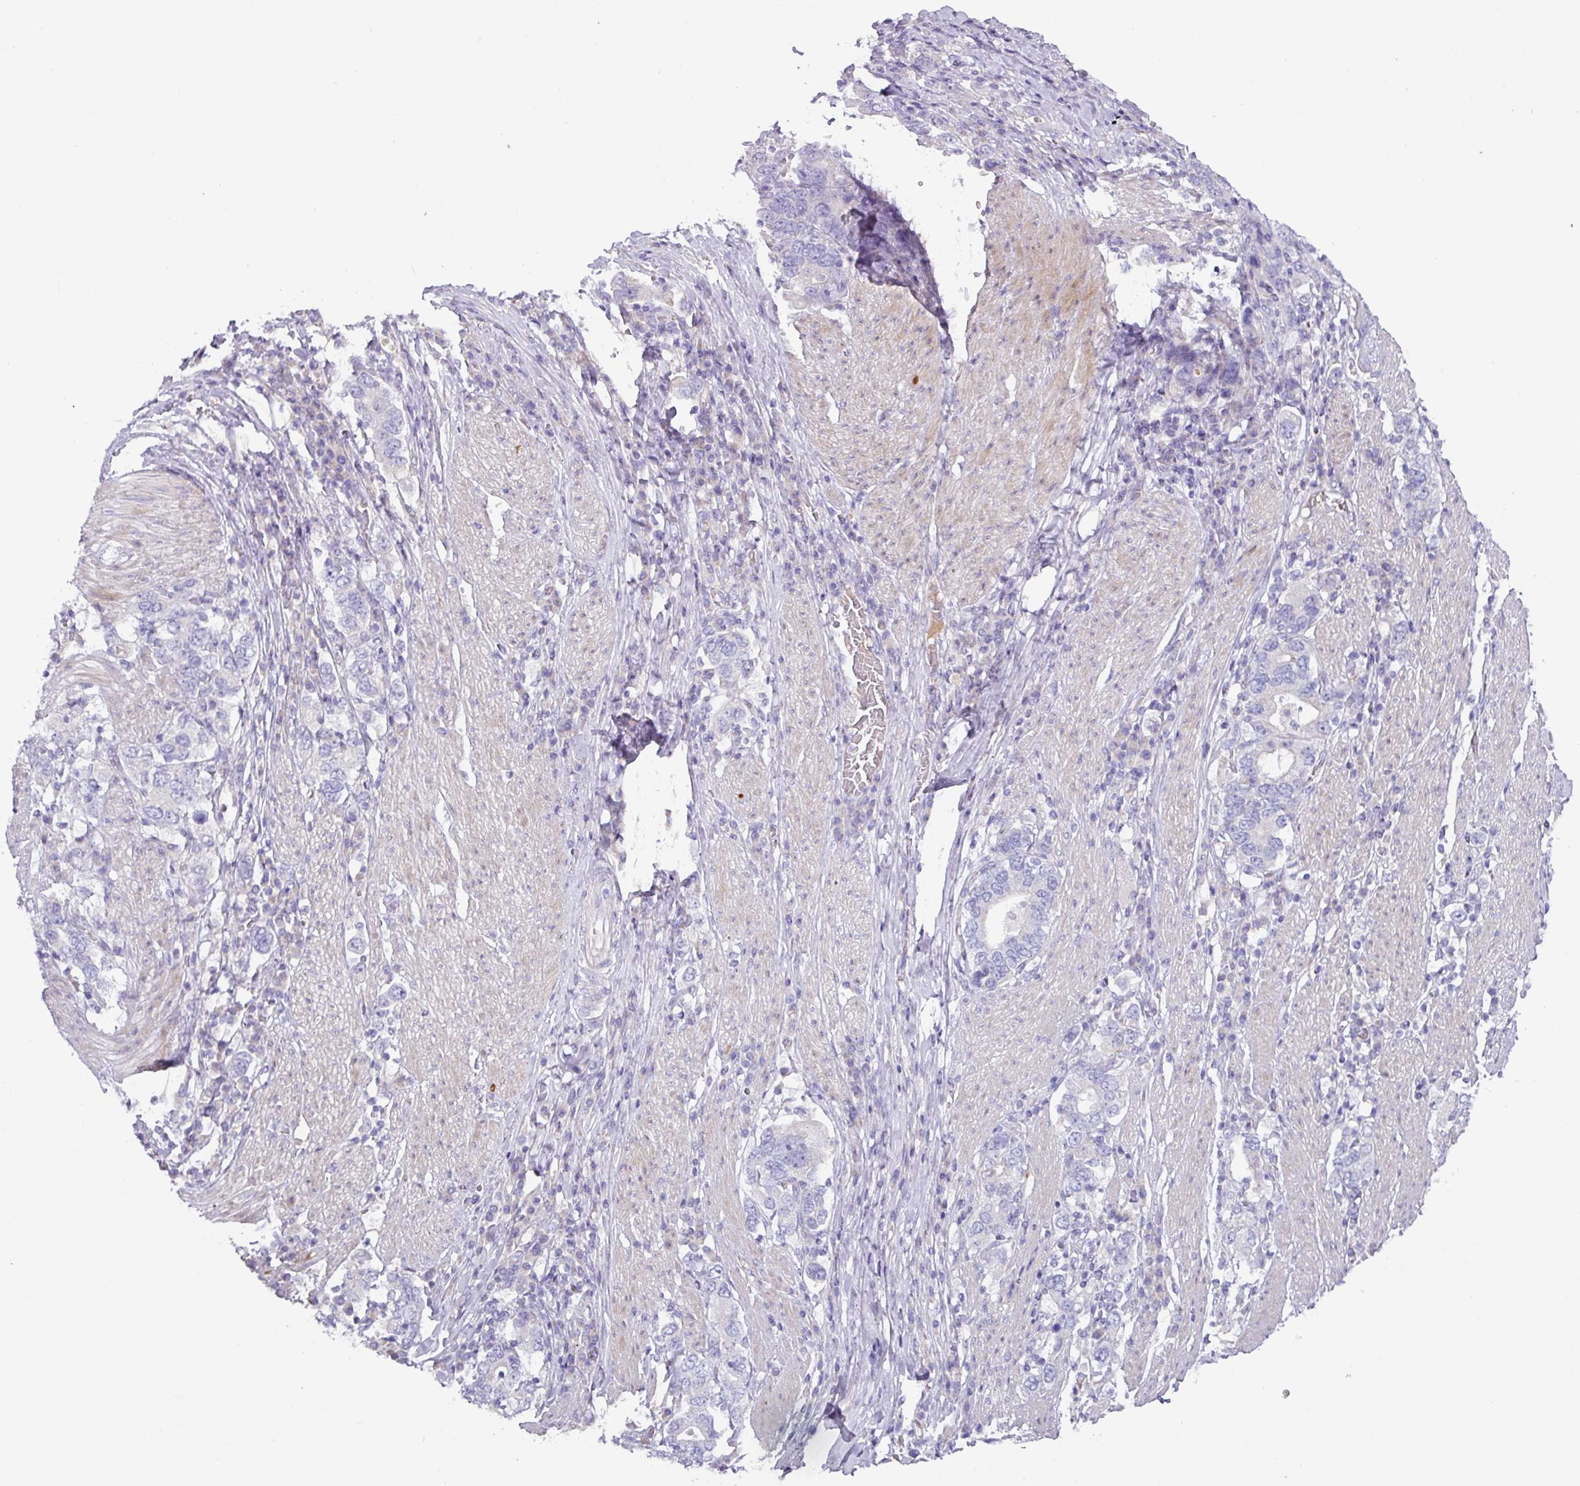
{"staining": {"intensity": "negative", "quantity": "none", "location": "none"}, "tissue": "stomach cancer", "cell_type": "Tumor cells", "image_type": "cancer", "snomed": [{"axis": "morphology", "description": "Adenocarcinoma, NOS"}, {"axis": "topography", "description": "Stomach, upper"}, {"axis": "topography", "description": "Stomach"}], "caption": "Immunohistochemical staining of human stomach adenocarcinoma demonstrates no significant positivity in tumor cells.", "gene": "RGS16", "patient": {"sex": "male", "age": 62}}